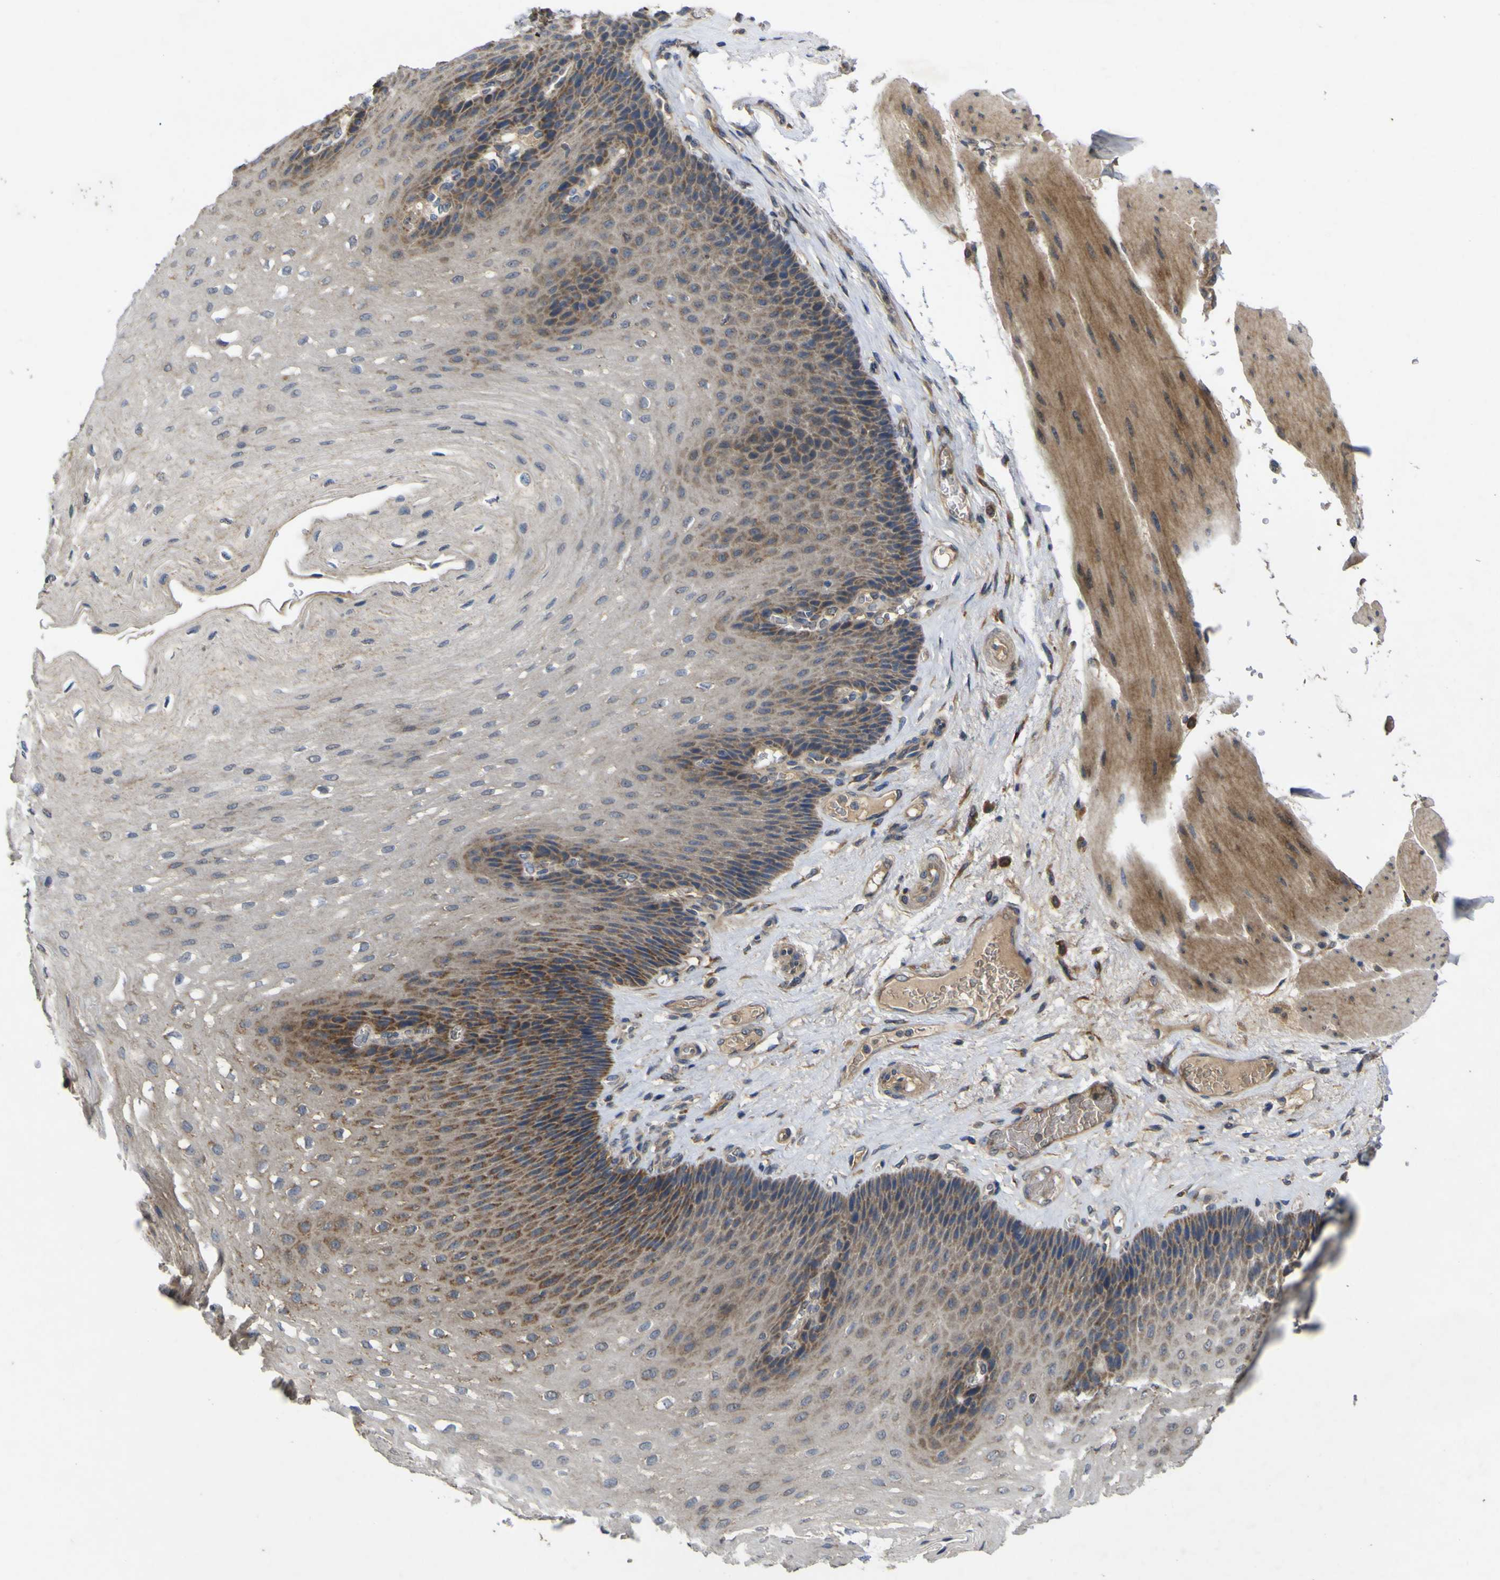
{"staining": {"intensity": "moderate", "quantity": "25%-75%", "location": "cytoplasmic/membranous"}, "tissue": "esophagus", "cell_type": "Squamous epithelial cells", "image_type": "normal", "snomed": [{"axis": "morphology", "description": "Normal tissue, NOS"}, {"axis": "topography", "description": "Esophagus"}], "caption": "Moderate cytoplasmic/membranous expression is appreciated in about 25%-75% of squamous epithelial cells in unremarkable esophagus.", "gene": "IRAK2", "patient": {"sex": "female", "age": 72}}